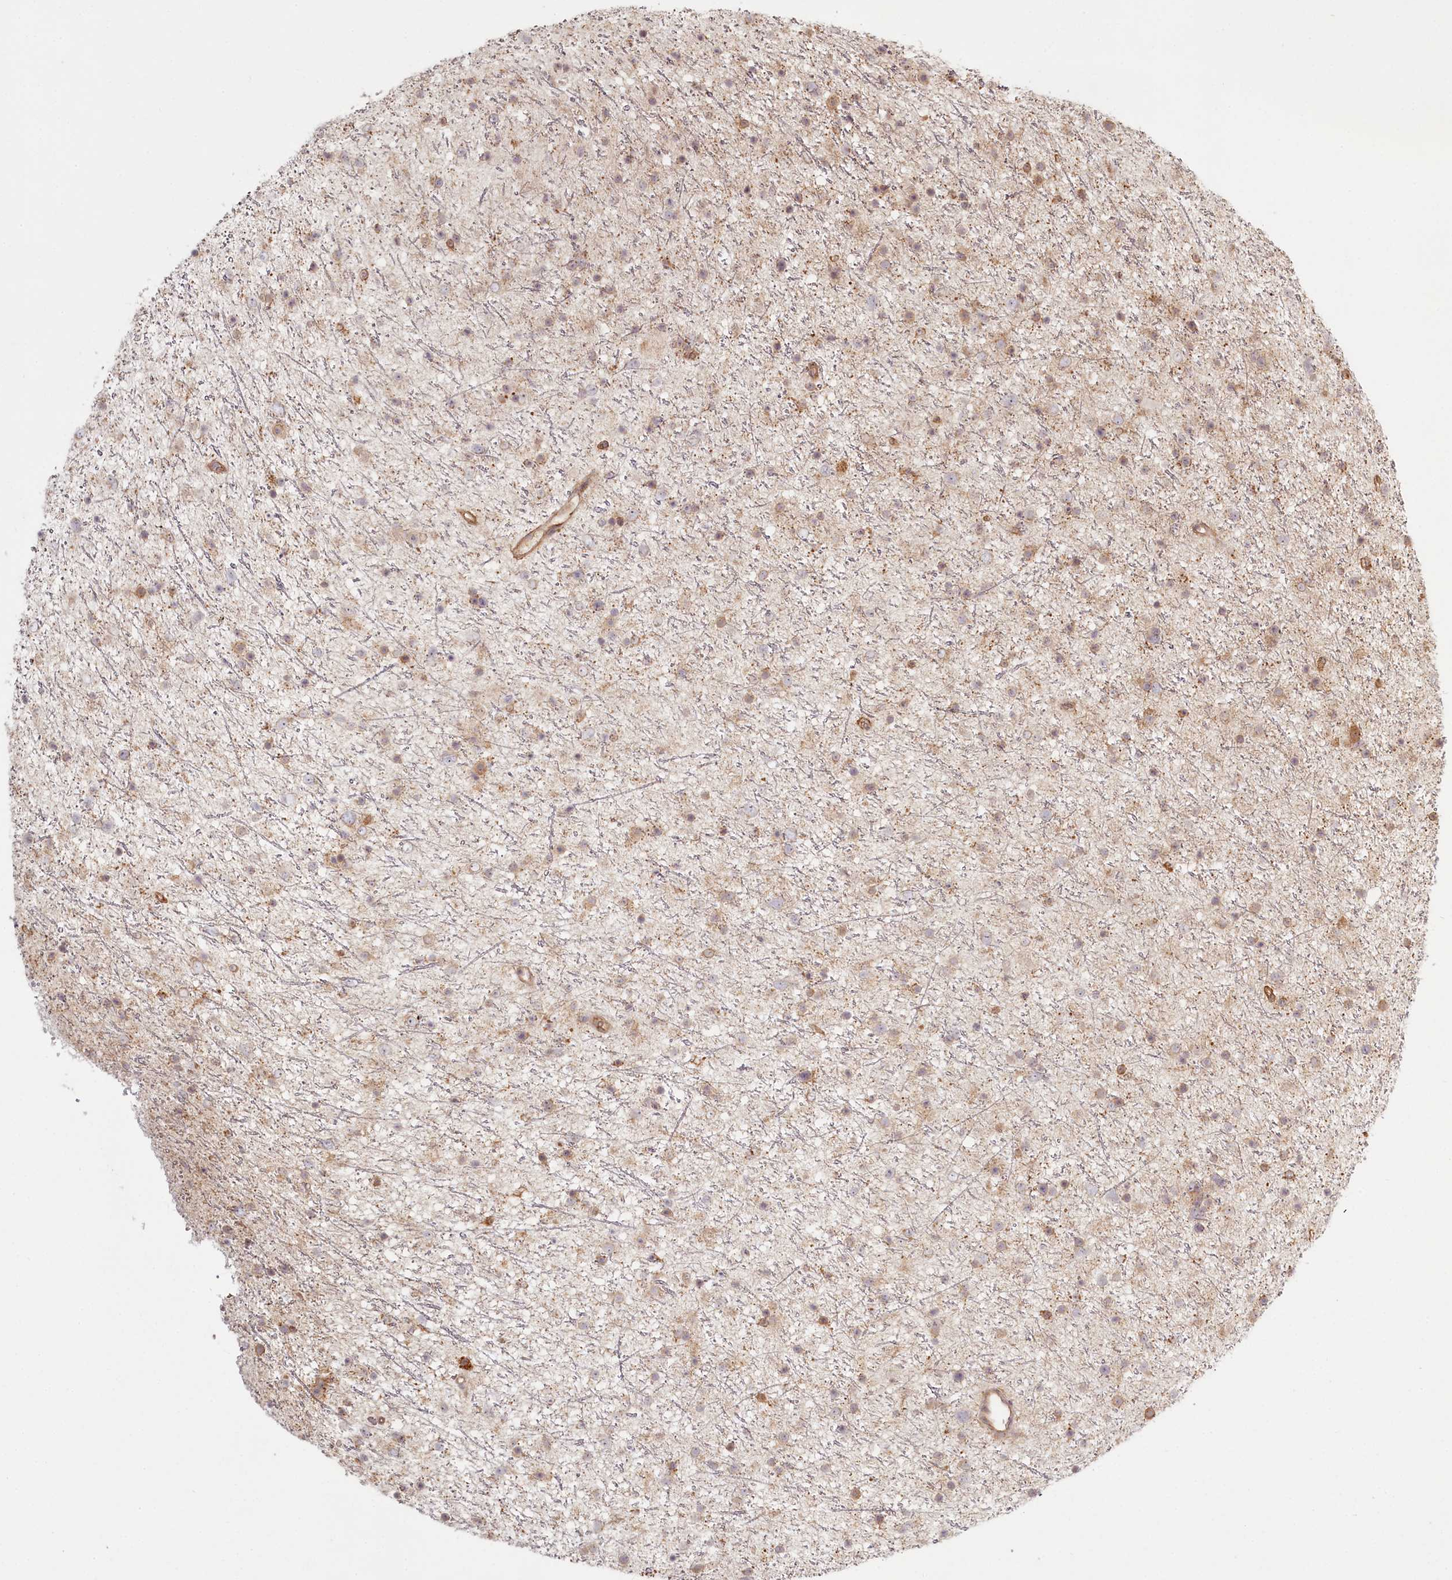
{"staining": {"intensity": "weak", "quantity": "25%-75%", "location": "cytoplasmic/membranous"}, "tissue": "glioma", "cell_type": "Tumor cells", "image_type": "cancer", "snomed": [{"axis": "morphology", "description": "Glioma, malignant, Low grade"}, {"axis": "topography", "description": "Cerebral cortex"}], "caption": "Immunohistochemistry (IHC) of malignant glioma (low-grade) exhibits low levels of weak cytoplasmic/membranous staining in approximately 25%-75% of tumor cells. (brown staining indicates protein expression, while blue staining denotes nuclei).", "gene": "TMIE", "patient": {"sex": "female", "age": 39}}